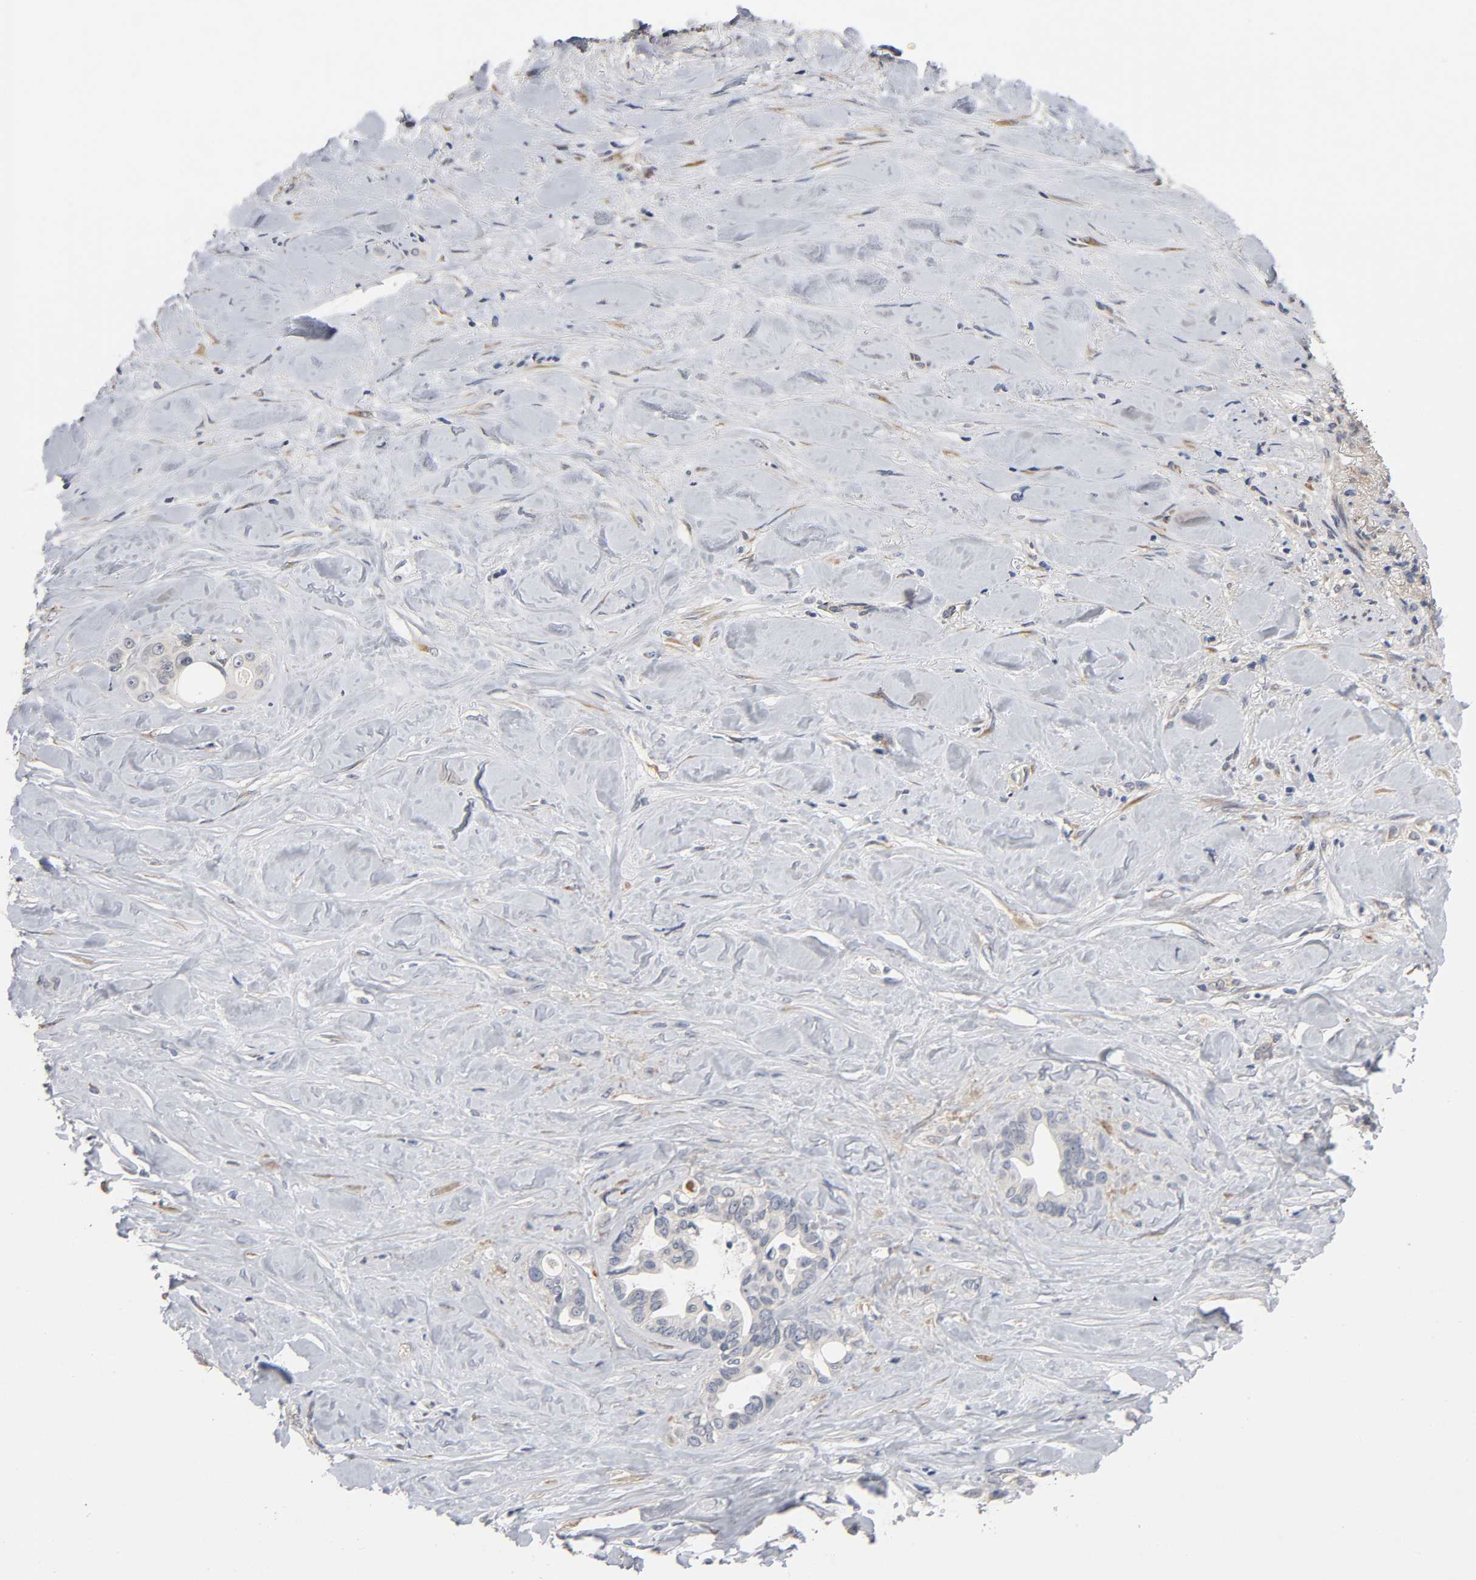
{"staining": {"intensity": "negative", "quantity": "none", "location": "none"}, "tissue": "liver cancer", "cell_type": "Tumor cells", "image_type": "cancer", "snomed": [{"axis": "morphology", "description": "Cholangiocarcinoma"}, {"axis": "topography", "description": "Liver"}], "caption": "High magnification brightfield microscopy of liver cancer stained with DAB (3,3'-diaminobenzidine) (brown) and counterstained with hematoxylin (blue): tumor cells show no significant expression. (DAB (3,3'-diaminobenzidine) immunohistochemistry (IHC), high magnification).", "gene": "HDLBP", "patient": {"sex": "female", "age": 67}}